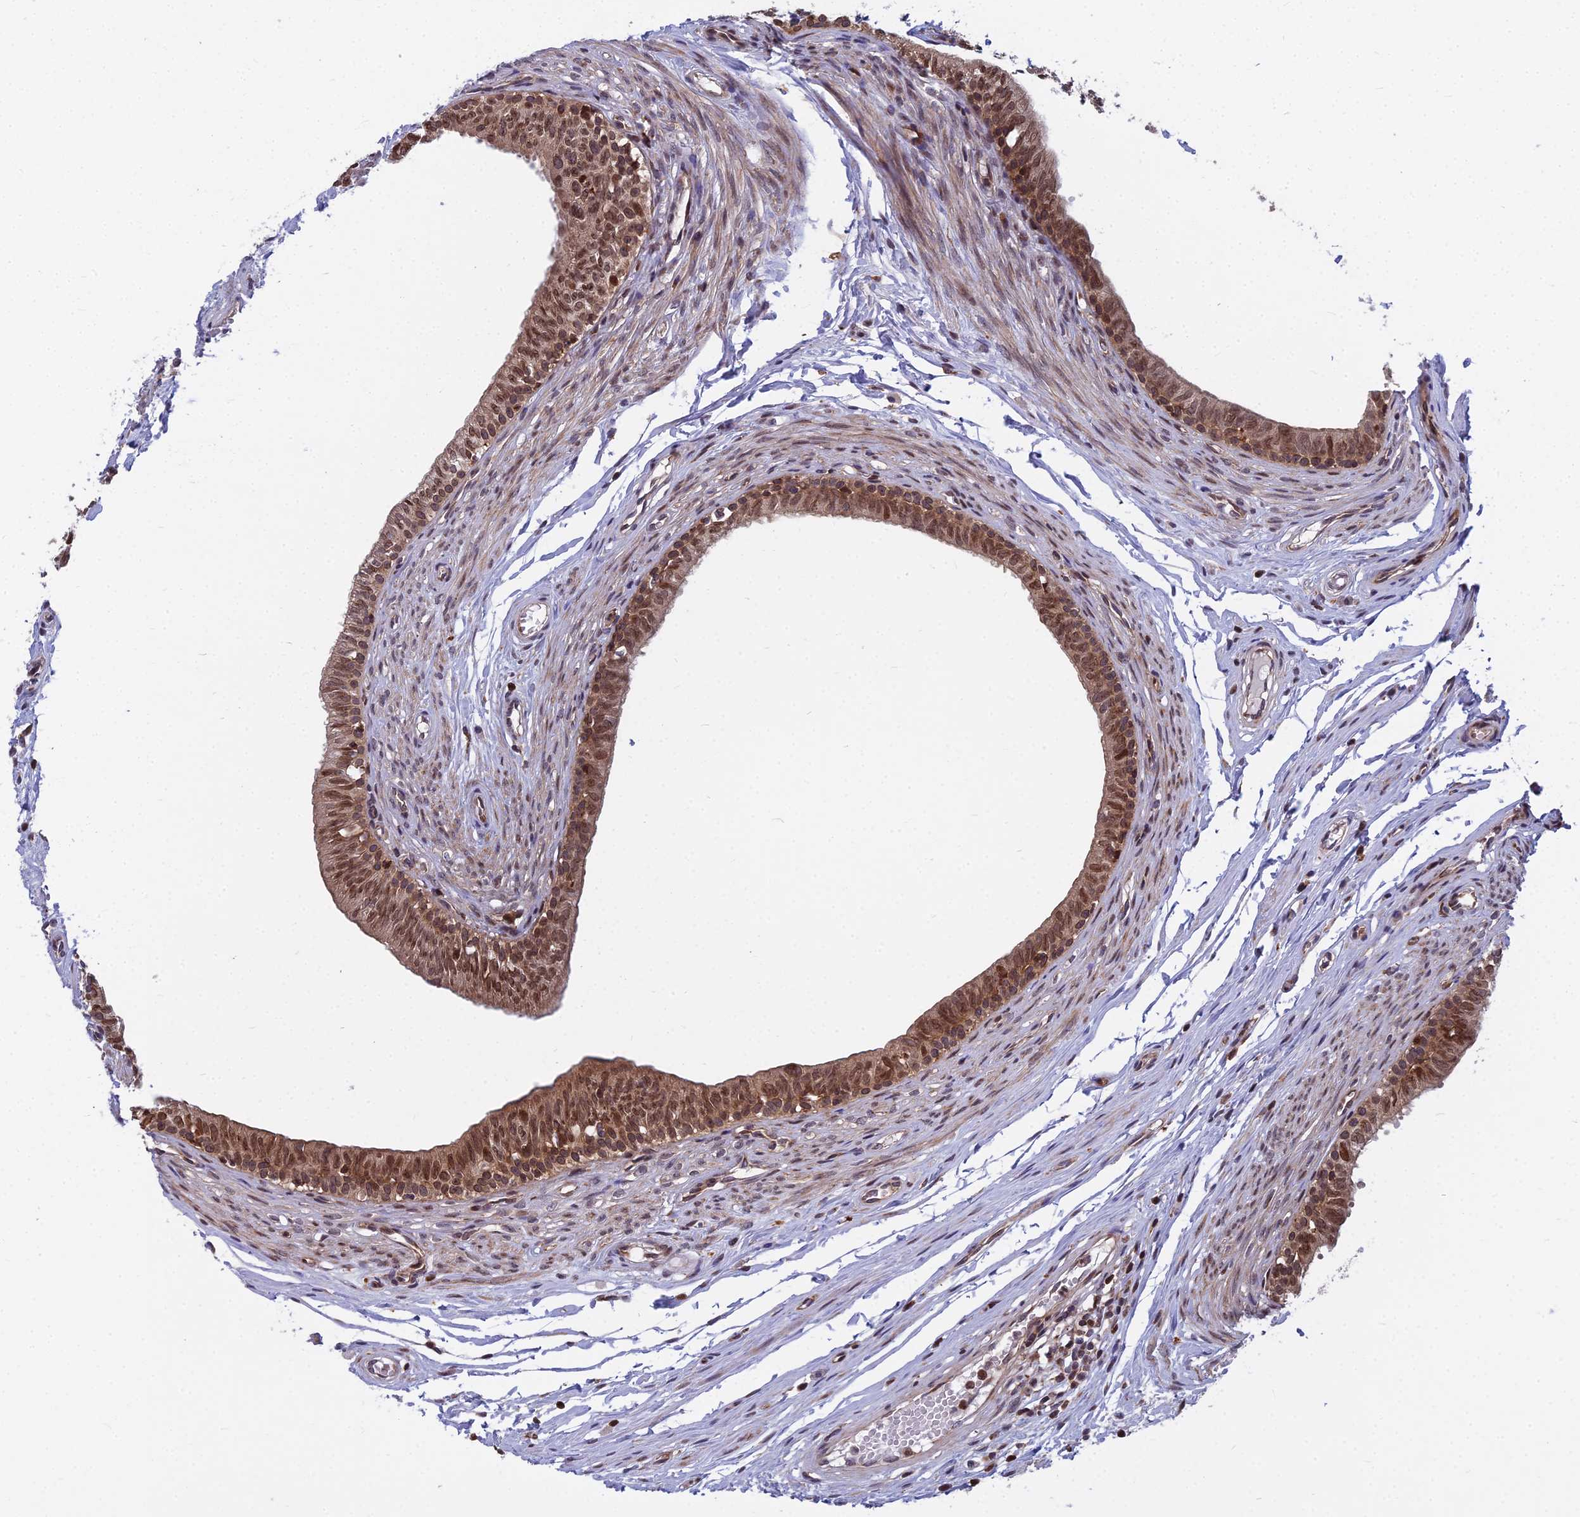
{"staining": {"intensity": "moderate", "quantity": ">75%", "location": "cytoplasmic/membranous,nuclear"}, "tissue": "epididymis", "cell_type": "Glandular cells", "image_type": "normal", "snomed": [{"axis": "morphology", "description": "Normal tissue, NOS"}, {"axis": "topography", "description": "Epididymis, spermatic cord, NOS"}], "caption": "Immunohistochemical staining of benign epididymis demonstrates >75% levels of moderate cytoplasmic/membranous,nuclear protein positivity in about >75% of glandular cells. (DAB (3,3'-diaminobenzidine) IHC, brown staining for protein, blue staining for nuclei).", "gene": "COMMD2", "patient": {"sex": "male", "age": 22}}